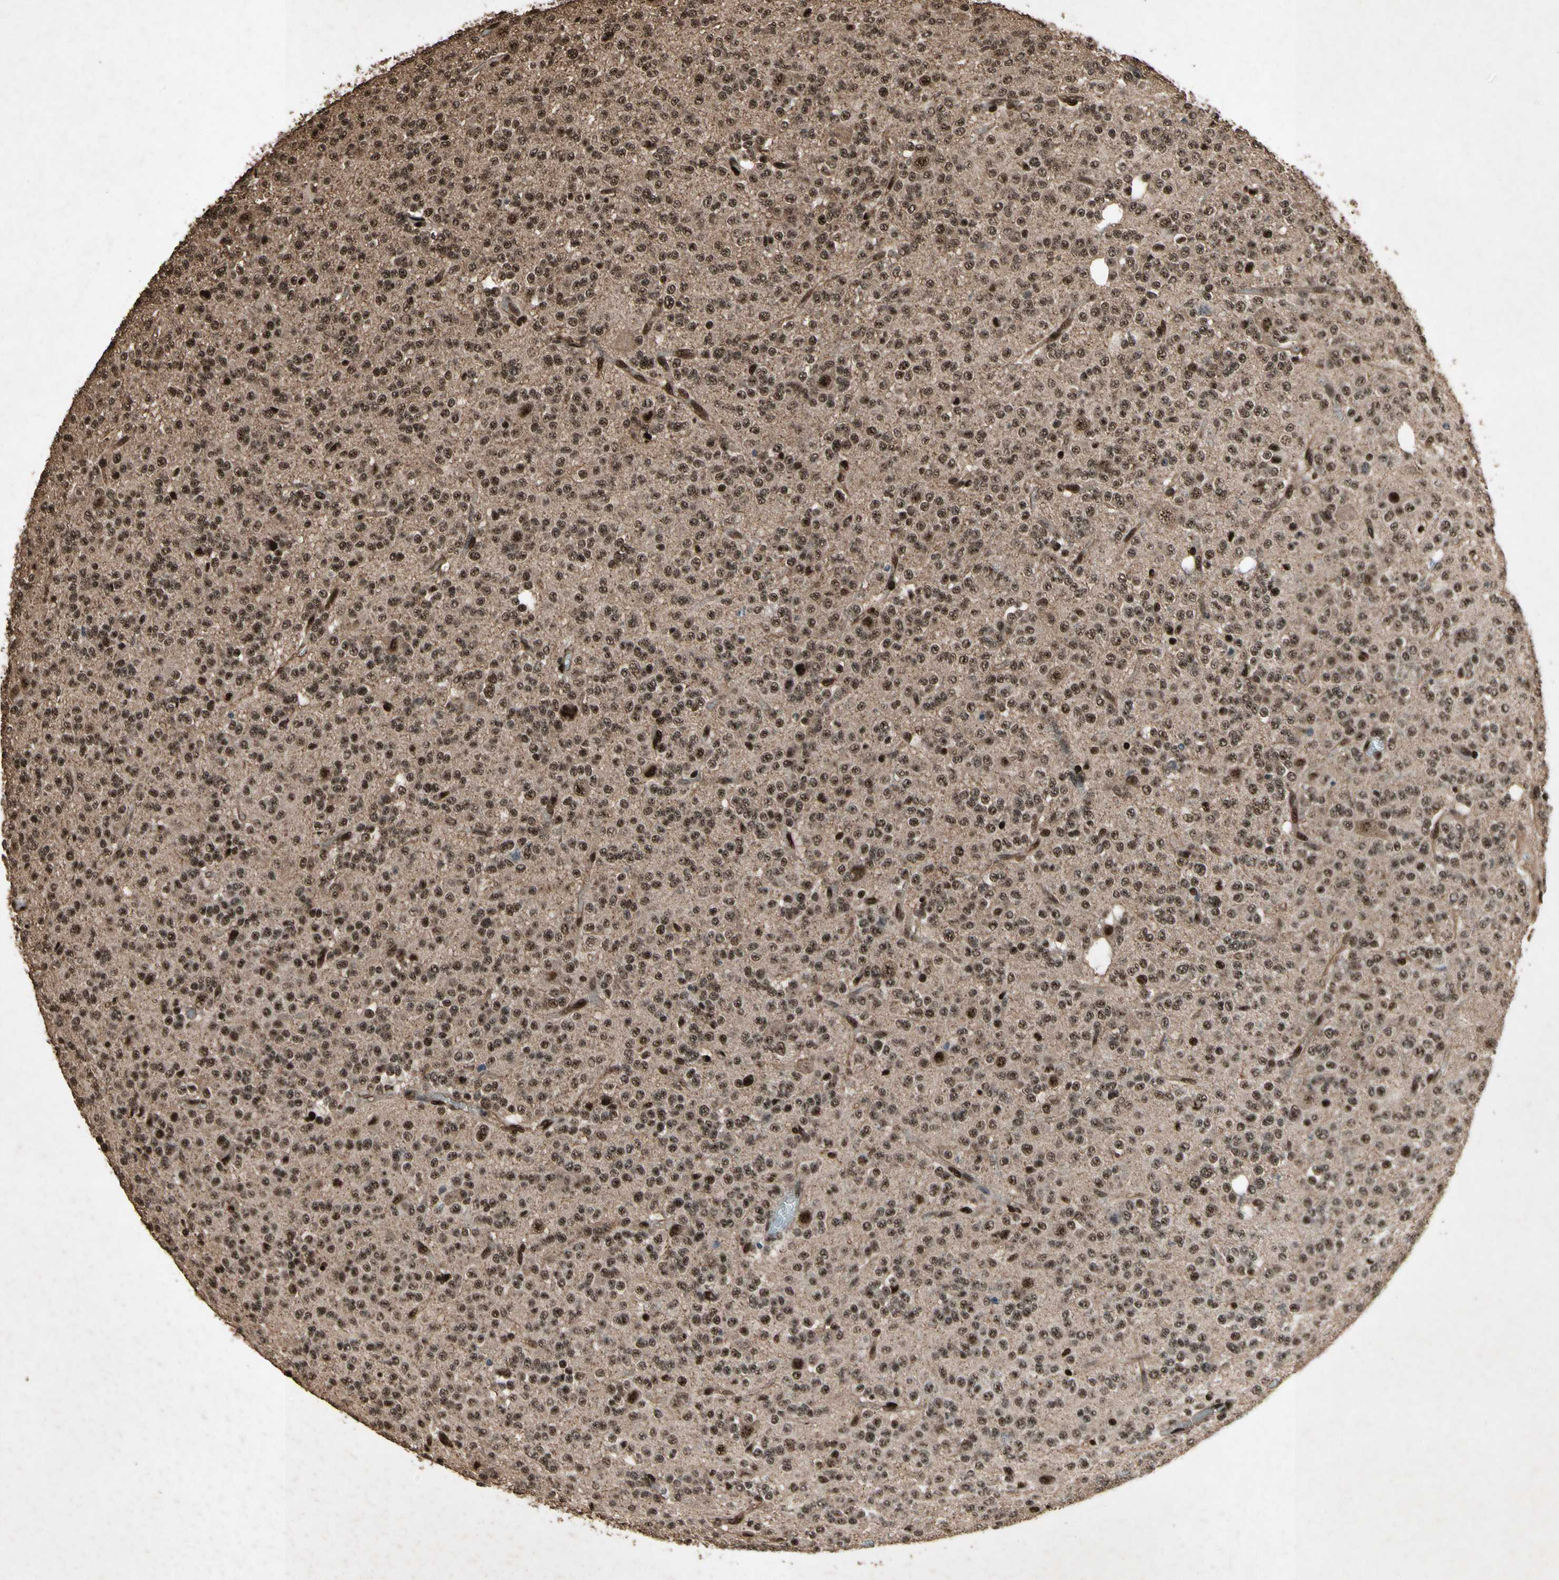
{"staining": {"intensity": "strong", "quantity": ">75%", "location": "nuclear"}, "tissue": "glioma", "cell_type": "Tumor cells", "image_type": "cancer", "snomed": [{"axis": "morphology", "description": "Glioma, malignant, Low grade"}, {"axis": "topography", "description": "Brain"}], "caption": "The histopathology image exhibits immunohistochemical staining of low-grade glioma (malignant). There is strong nuclear expression is seen in approximately >75% of tumor cells. (DAB = brown stain, brightfield microscopy at high magnification).", "gene": "TBX2", "patient": {"sex": "male", "age": 38}}